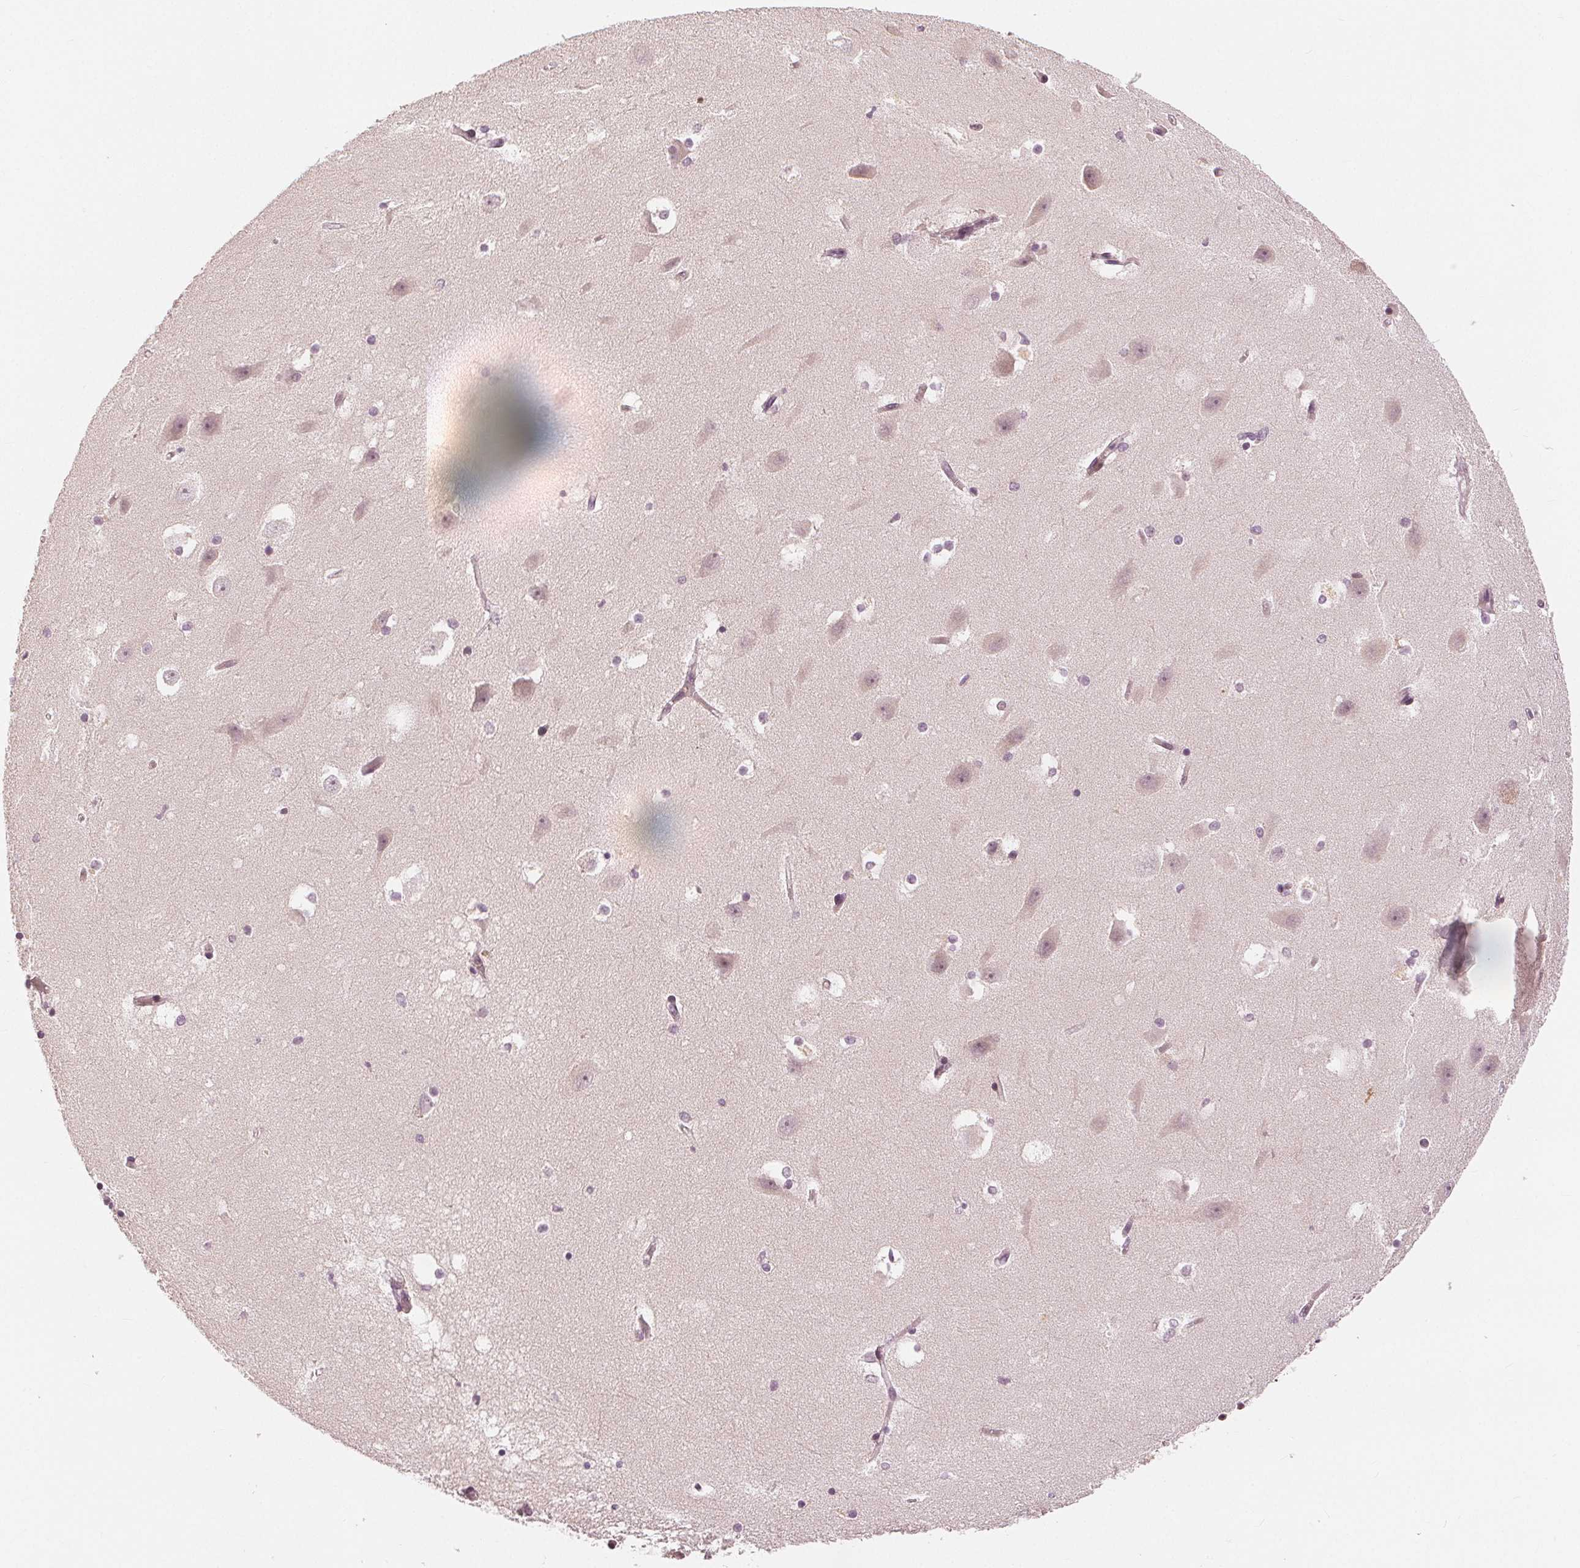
{"staining": {"intensity": "negative", "quantity": "none", "location": "none"}, "tissue": "hippocampus", "cell_type": "Glial cells", "image_type": "normal", "snomed": [{"axis": "morphology", "description": "Normal tissue, NOS"}, {"axis": "topography", "description": "Hippocampus"}], "caption": "An immunohistochemistry histopathology image of benign hippocampus is shown. There is no staining in glial cells of hippocampus. The staining was performed using DAB to visualize the protein expression in brown, while the nuclei were stained in blue with hematoxylin (Magnification: 20x).", "gene": "SLC34A1", "patient": {"sex": "male", "age": 58}}